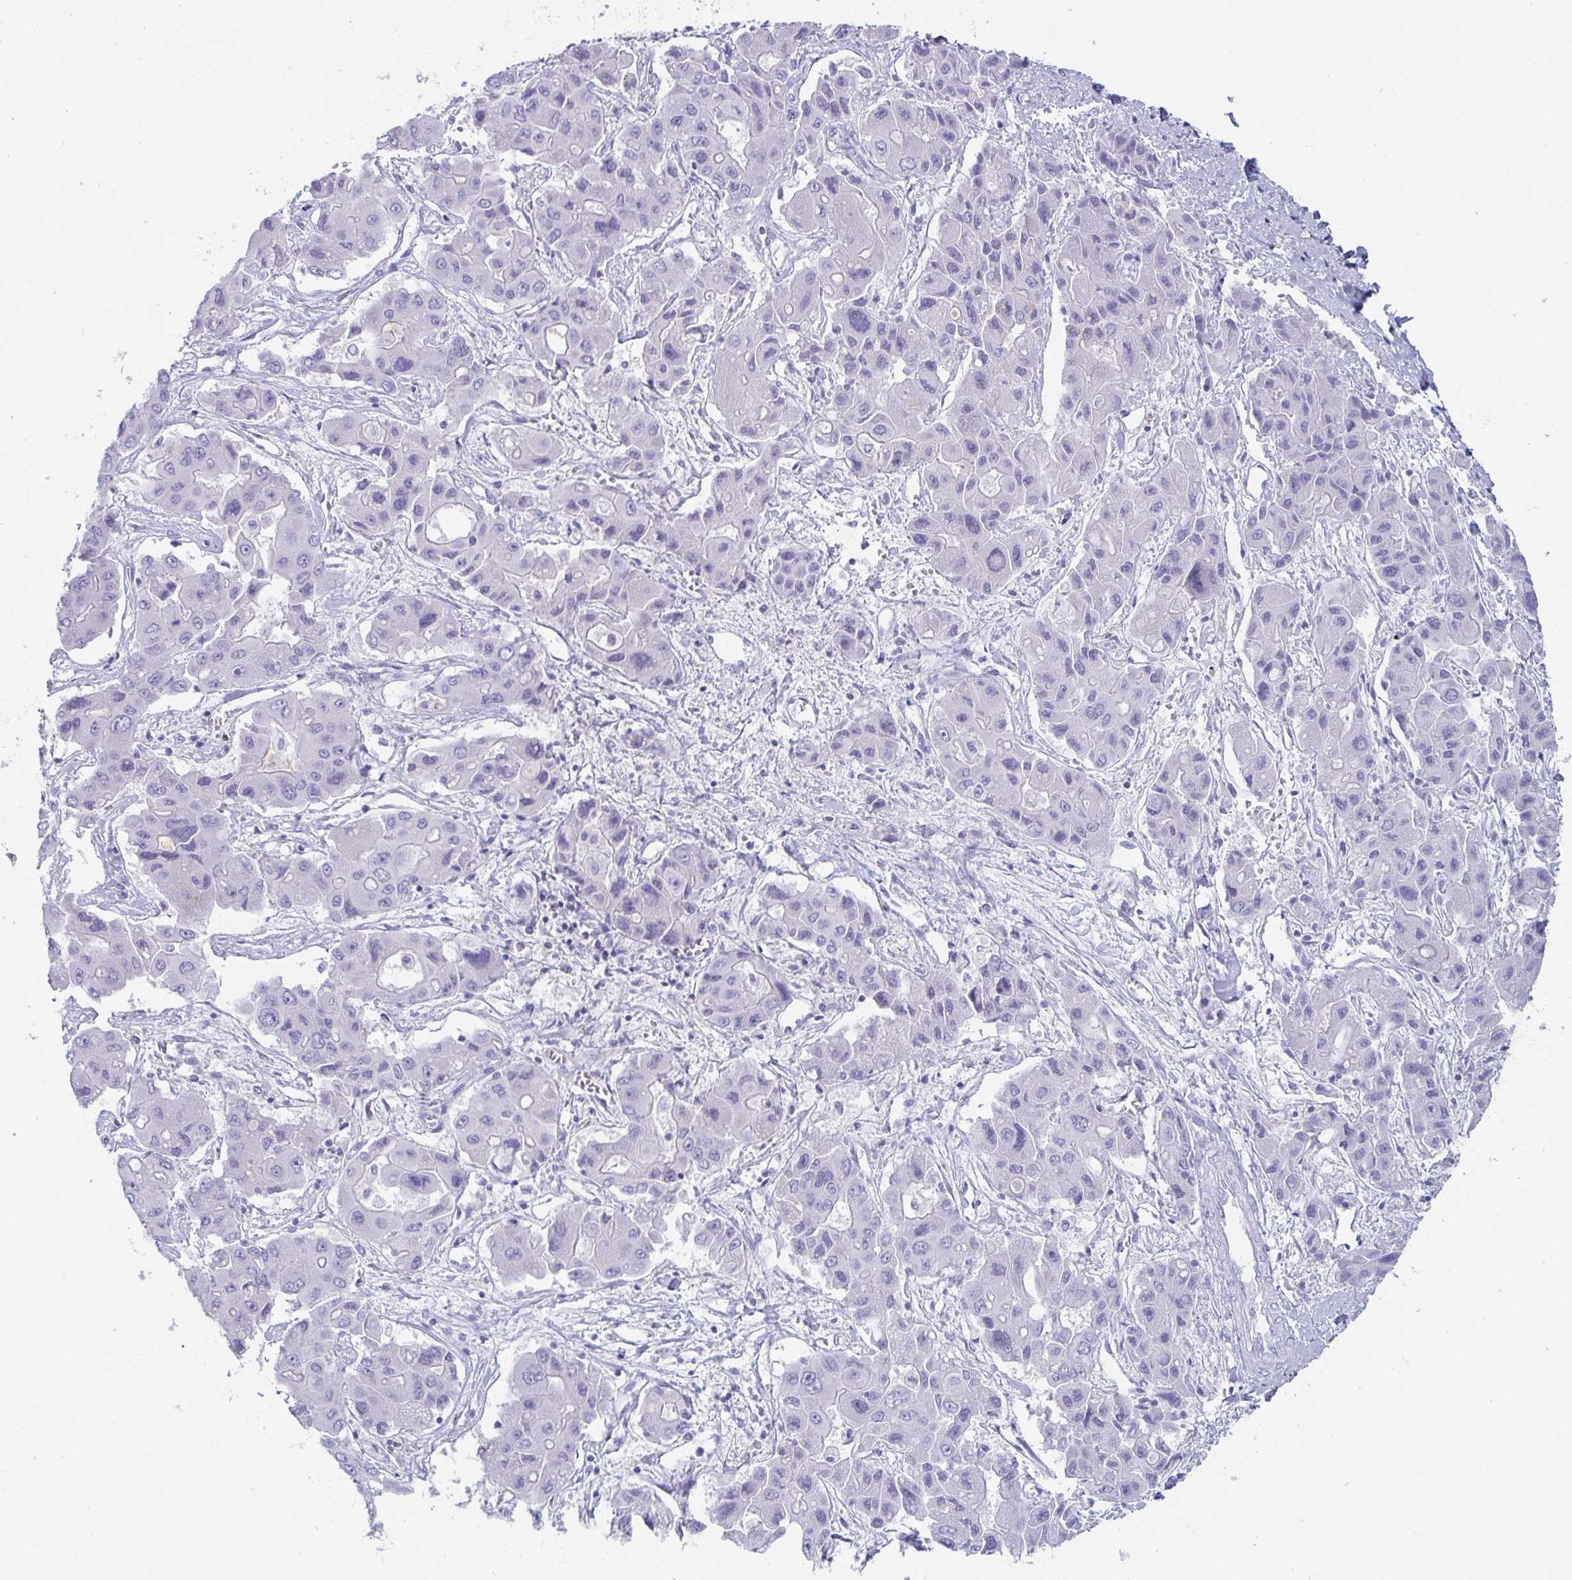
{"staining": {"intensity": "negative", "quantity": "none", "location": "none"}, "tissue": "liver cancer", "cell_type": "Tumor cells", "image_type": "cancer", "snomed": [{"axis": "morphology", "description": "Cholangiocarcinoma"}, {"axis": "topography", "description": "Liver"}], "caption": "This is an IHC photomicrograph of human liver cancer. There is no expression in tumor cells.", "gene": "PLA2G1B", "patient": {"sex": "male", "age": 67}}